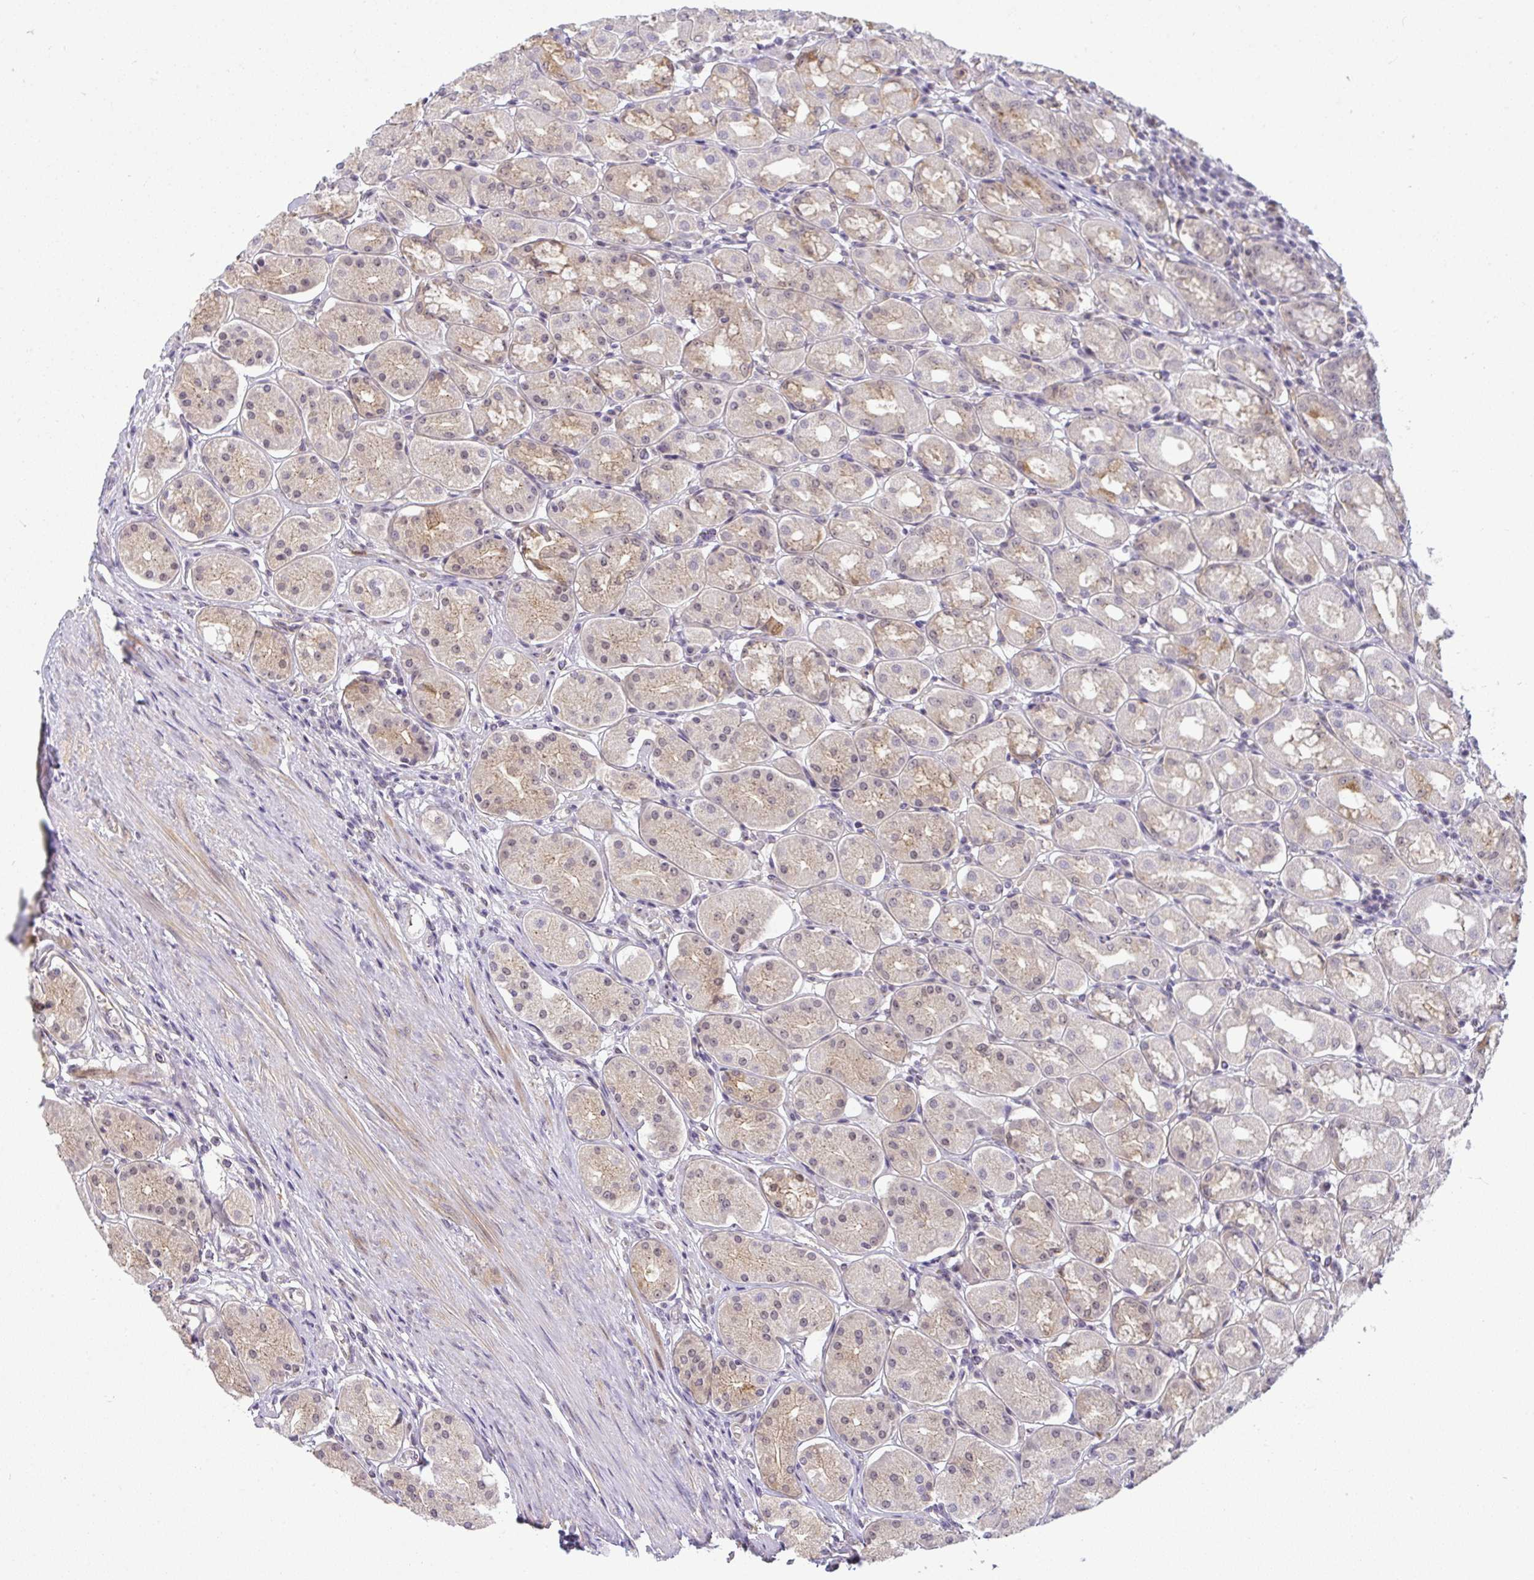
{"staining": {"intensity": "moderate", "quantity": "25%-75%", "location": "cytoplasmic/membranous,nuclear"}, "tissue": "stomach", "cell_type": "Glandular cells", "image_type": "normal", "snomed": [{"axis": "morphology", "description": "Normal tissue, NOS"}, {"axis": "topography", "description": "Stomach"}, {"axis": "topography", "description": "Stomach, lower"}], "caption": "This micrograph exhibits IHC staining of benign human stomach, with medium moderate cytoplasmic/membranous,nuclear positivity in about 25%-75% of glandular cells.", "gene": "DZIP1", "patient": {"sex": "female", "age": 56}}